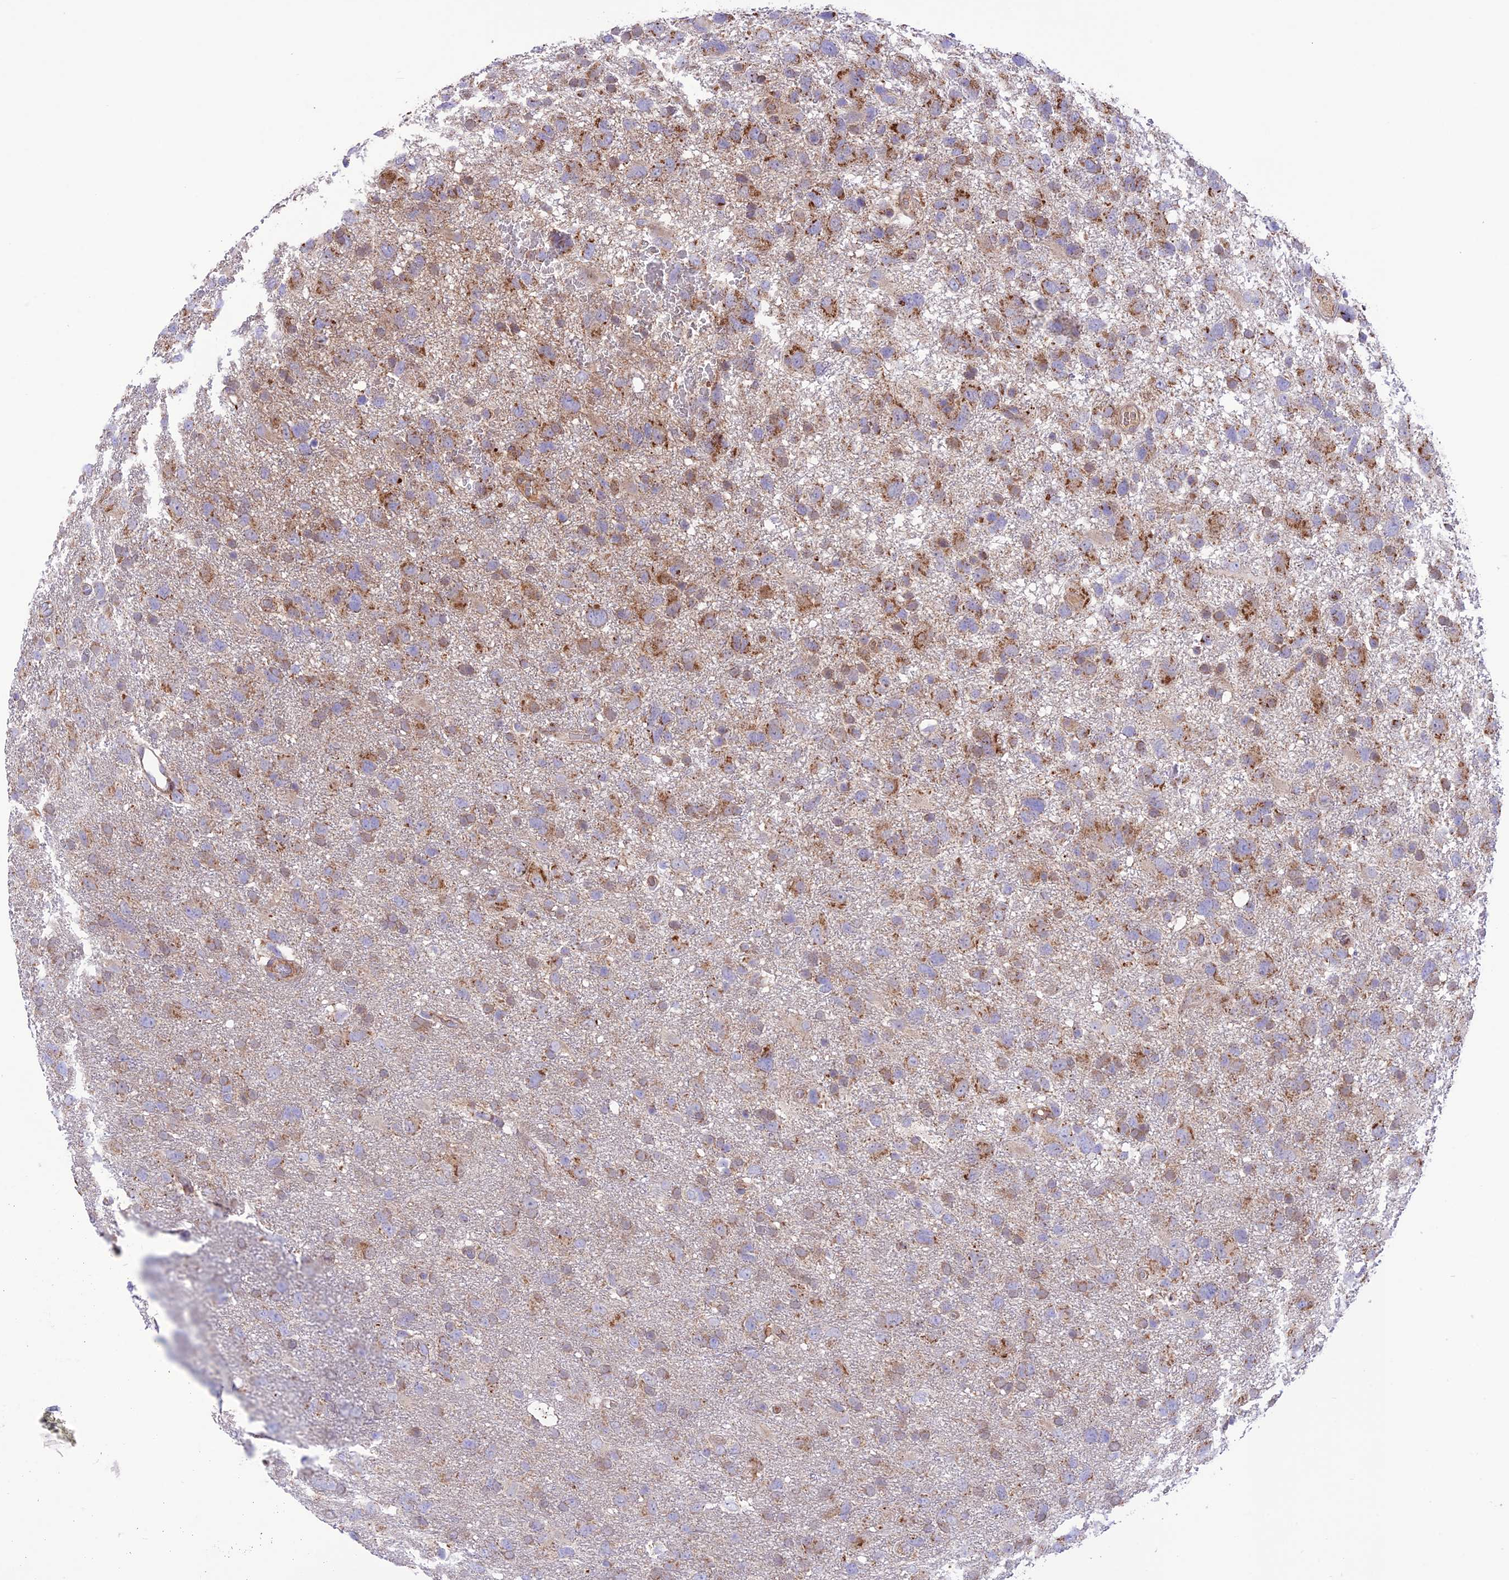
{"staining": {"intensity": "moderate", "quantity": "25%-75%", "location": "cytoplasmic/membranous"}, "tissue": "glioma", "cell_type": "Tumor cells", "image_type": "cancer", "snomed": [{"axis": "morphology", "description": "Glioma, malignant, High grade"}, {"axis": "topography", "description": "Brain"}], "caption": "Protein staining shows moderate cytoplasmic/membranous expression in approximately 25%-75% of tumor cells in glioma.", "gene": "UAP1L1", "patient": {"sex": "male", "age": 61}}